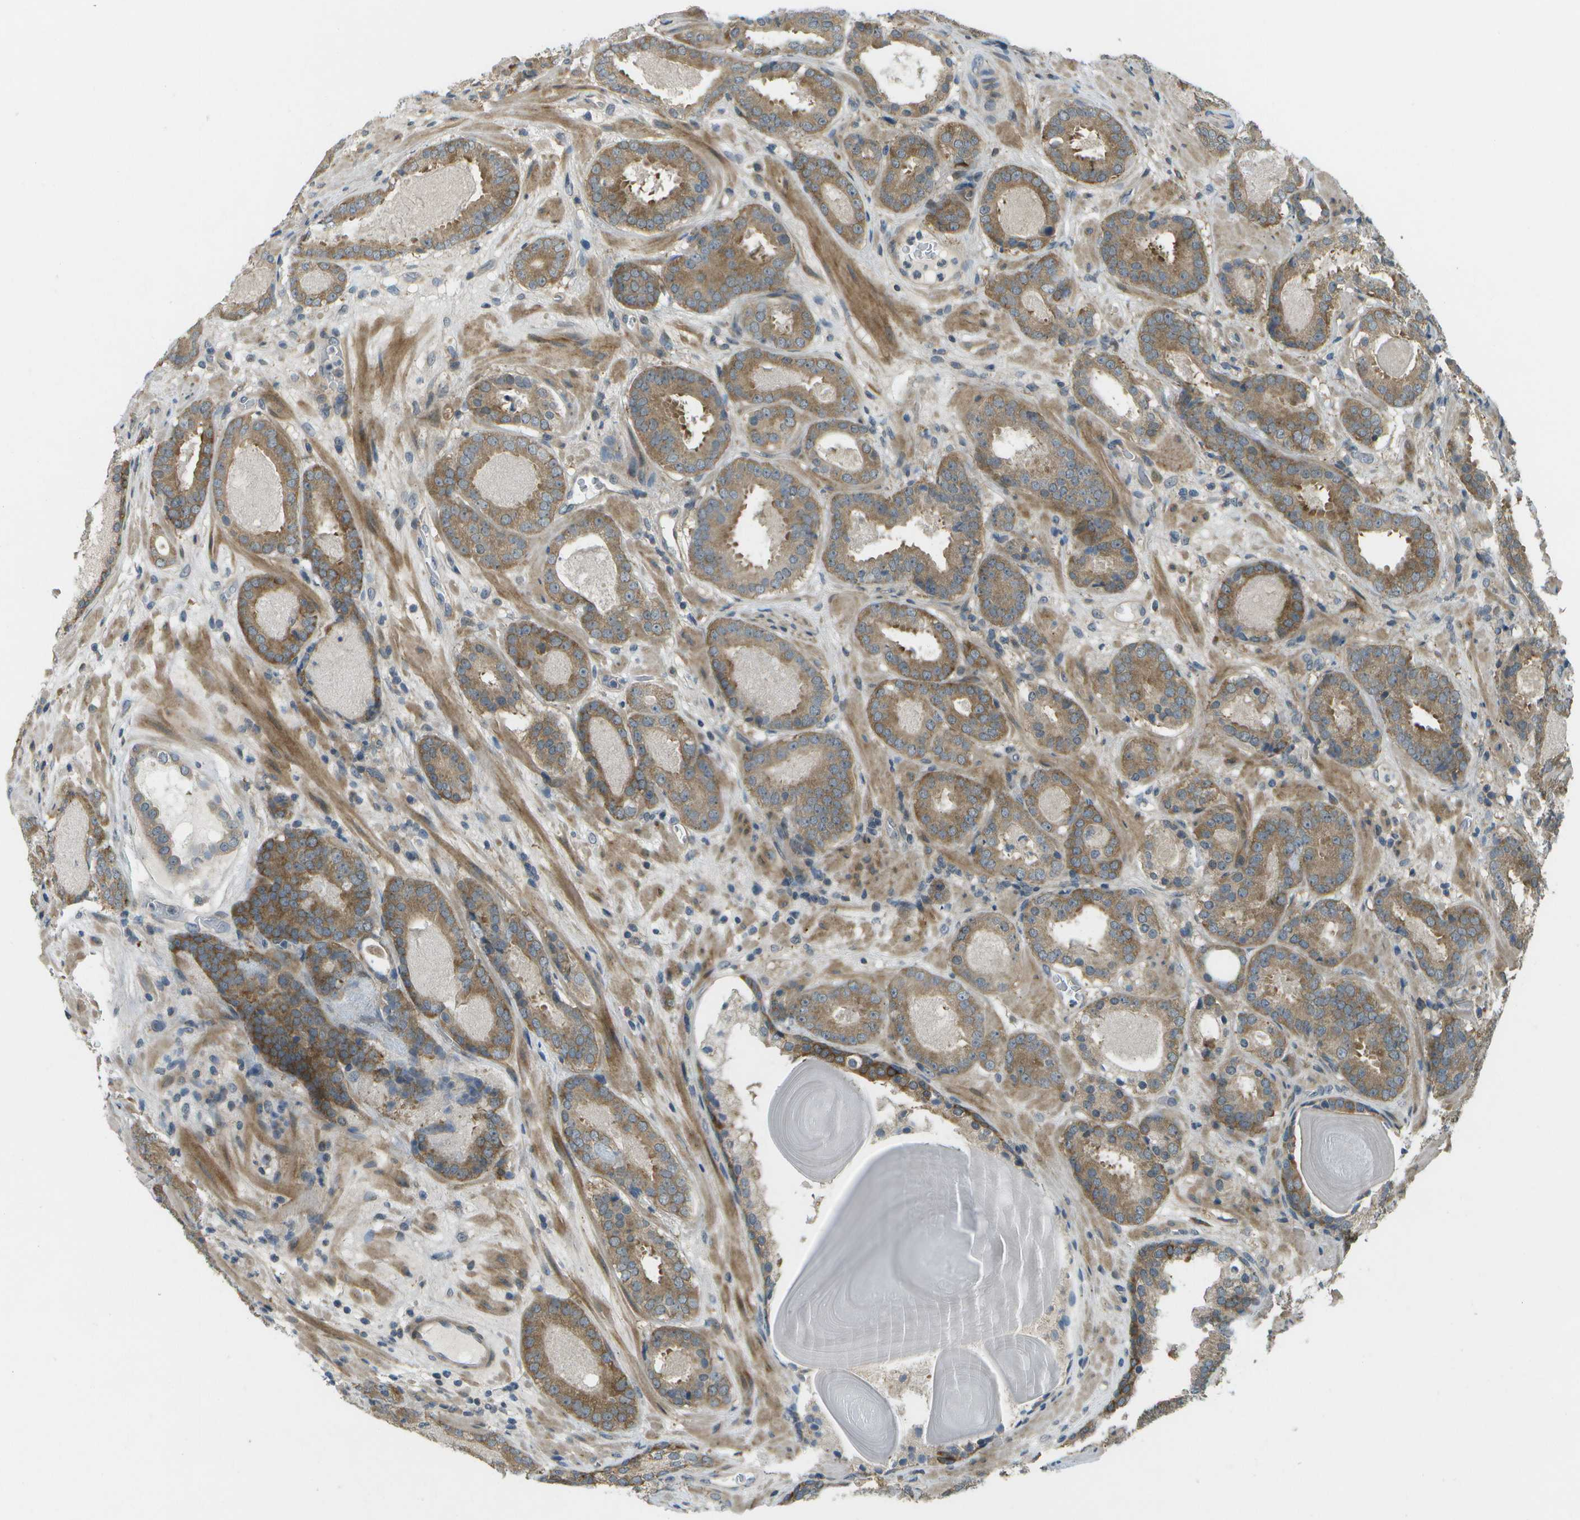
{"staining": {"intensity": "moderate", "quantity": ">75%", "location": "cytoplasmic/membranous"}, "tissue": "prostate cancer", "cell_type": "Tumor cells", "image_type": "cancer", "snomed": [{"axis": "morphology", "description": "Adenocarcinoma, Low grade"}, {"axis": "topography", "description": "Prostate"}], "caption": "A photomicrograph showing moderate cytoplasmic/membranous expression in about >75% of tumor cells in prostate low-grade adenocarcinoma, as visualized by brown immunohistochemical staining.", "gene": "WNK2", "patient": {"sex": "male", "age": 69}}